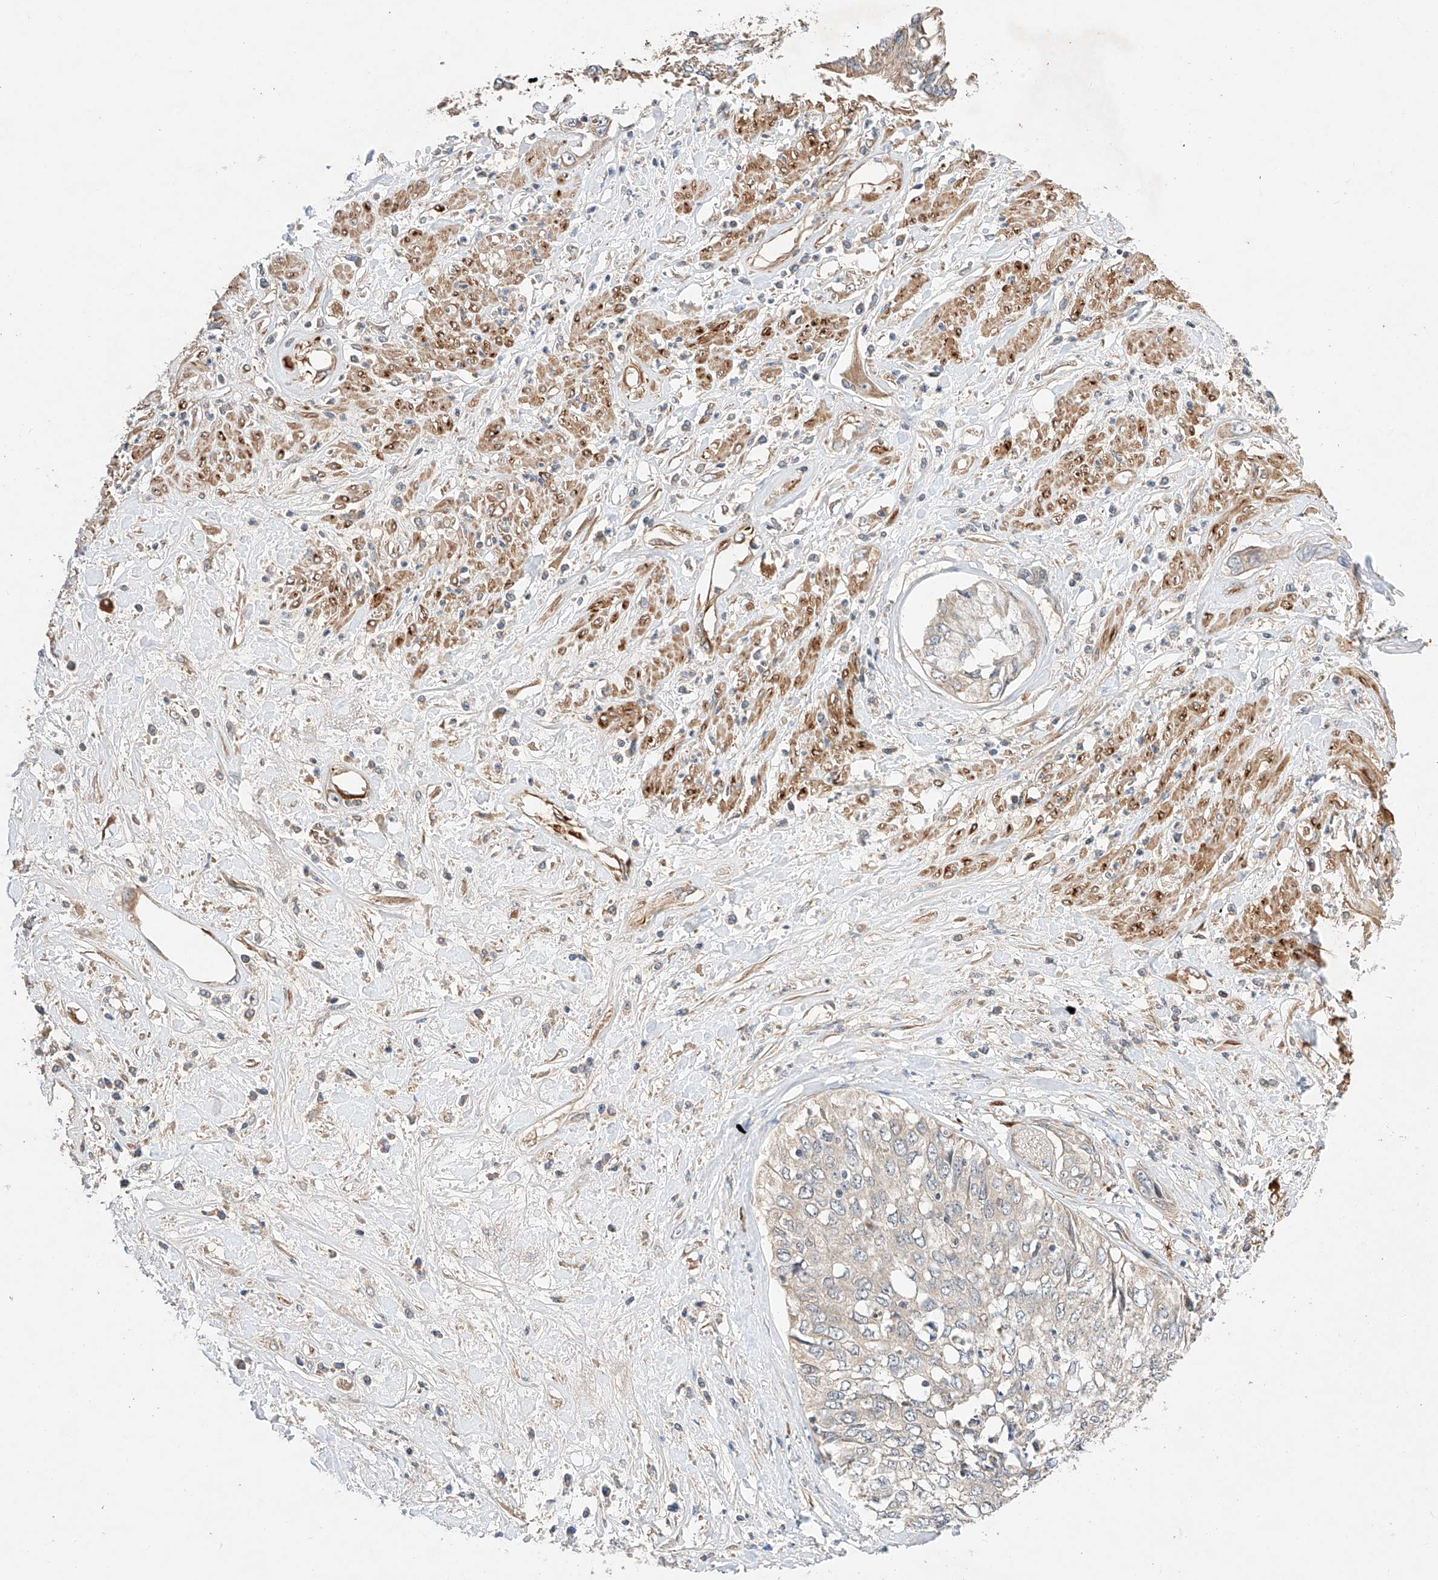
{"staining": {"intensity": "negative", "quantity": "none", "location": "none"}, "tissue": "cervical cancer", "cell_type": "Tumor cells", "image_type": "cancer", "snomed": [{"axis": "morphology", "description": "Squamous cell carcinoma, NOS"}, {"axis": "topography", "description": "Cervix"}], "caption": "DAB immunohistochemical staining of human cervical cancer (squamous cell carcinoma) displays no significant staining in tumor cells.", "gene": "RAB23", "patient": {"sex": "female", "age": 31}}